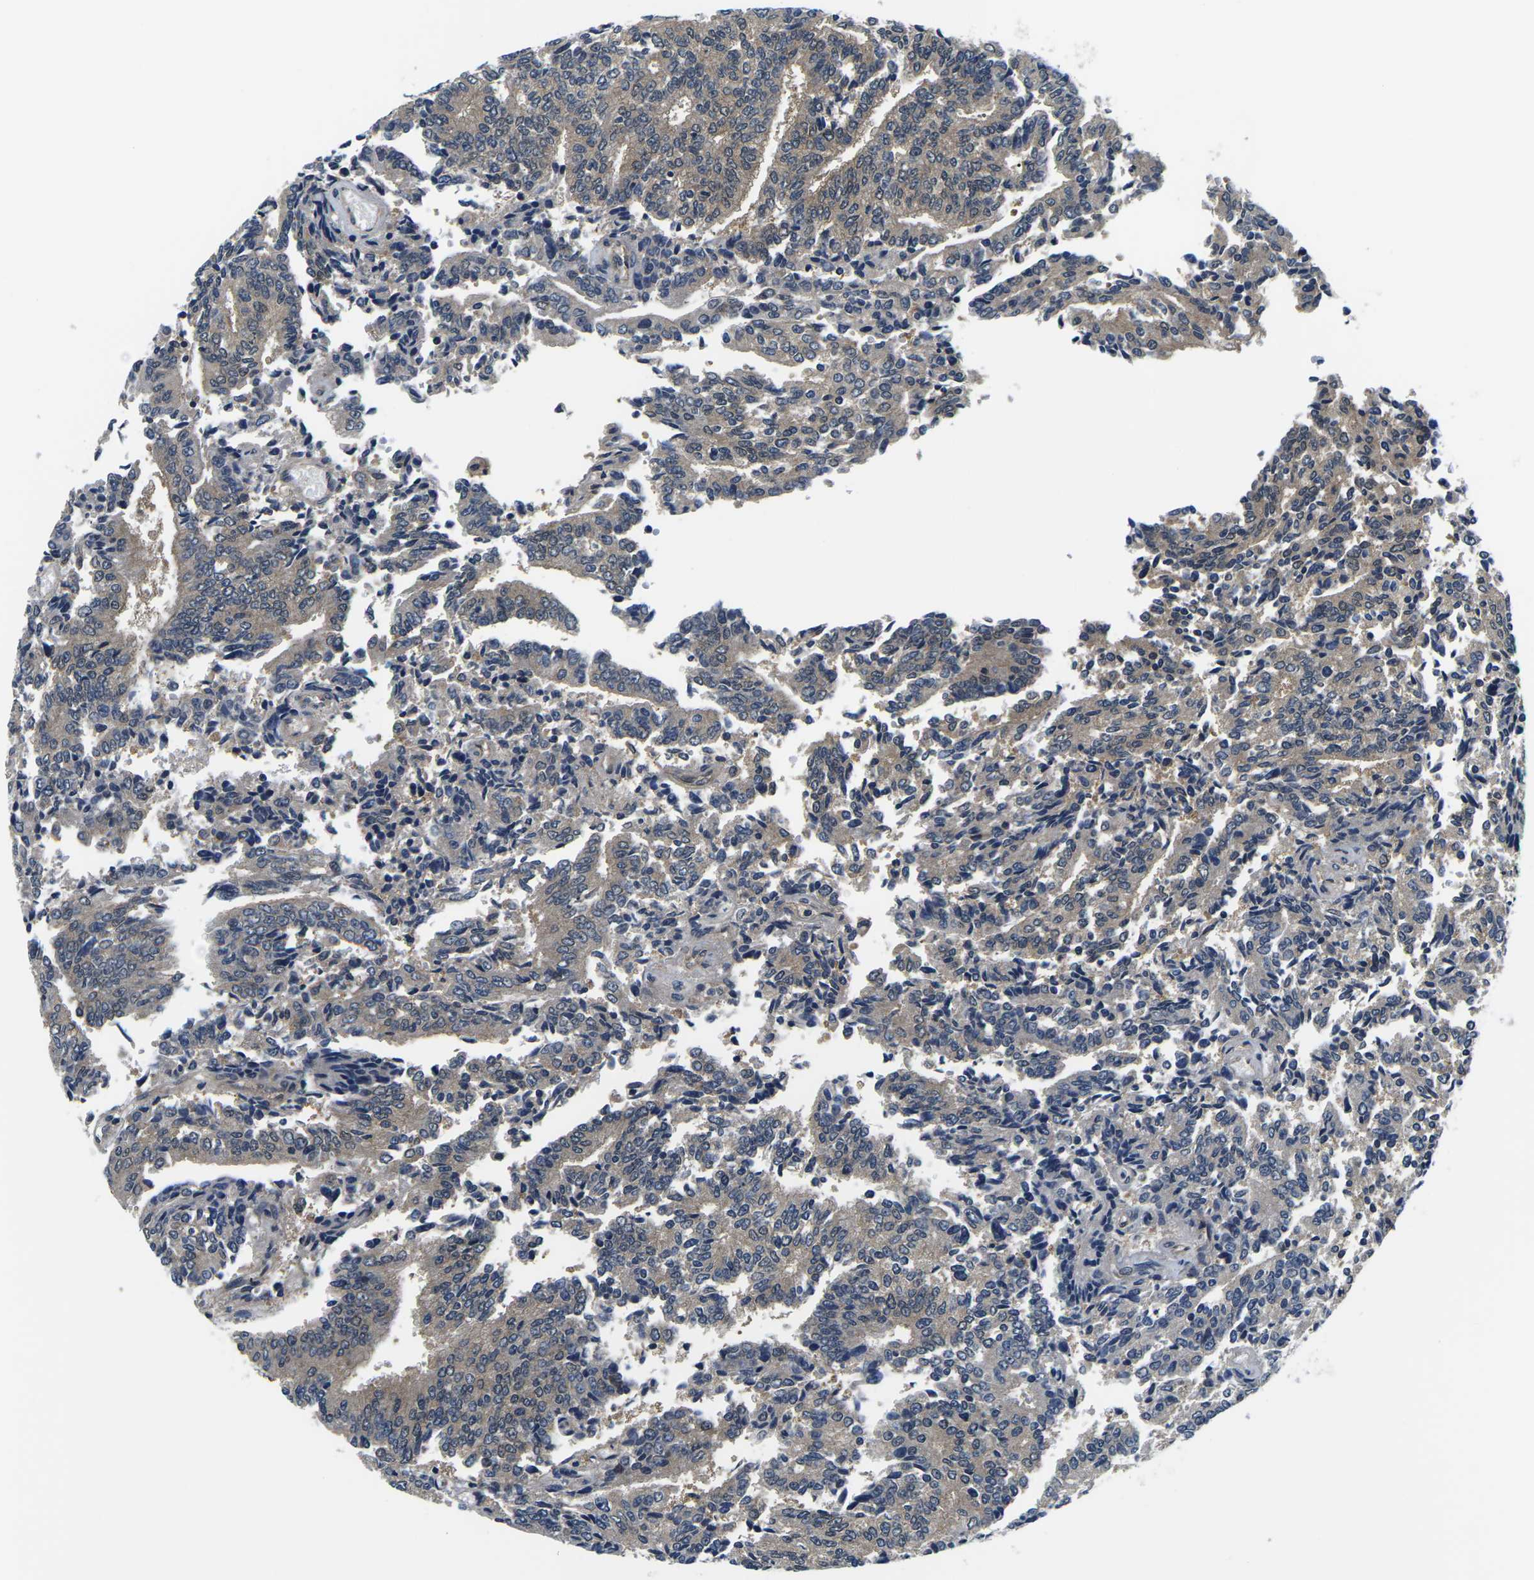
{"staining": {"intensity": "moderate", "quantity": ">75%", "location": "cytoplasmic/membranous"}, "tissue": "prostate cancer", "cell_type": "Tumor cells", "image_type": "cancer", "snomed": [{"axis": "morphology", "description": "Normal tissue, NOS"}, {"axis": "morphology", "description": "Adenocarcinoma, High grade"}, {"axis": "topography", "description": "Prostate"}, {"axis": "topography", "description": "Seminal veicle"}], "caption": "This histopathology image shows prostate cancer stained with immunohistochemistry (IHC) to label a protein in brown. The cytoplasmic/membranous of tumor cells show moderate positivity for the protein. Nuclei are counter-stained blue.", "gene": "GSK3B", "patient": {"sex": "male", "age": 55}}